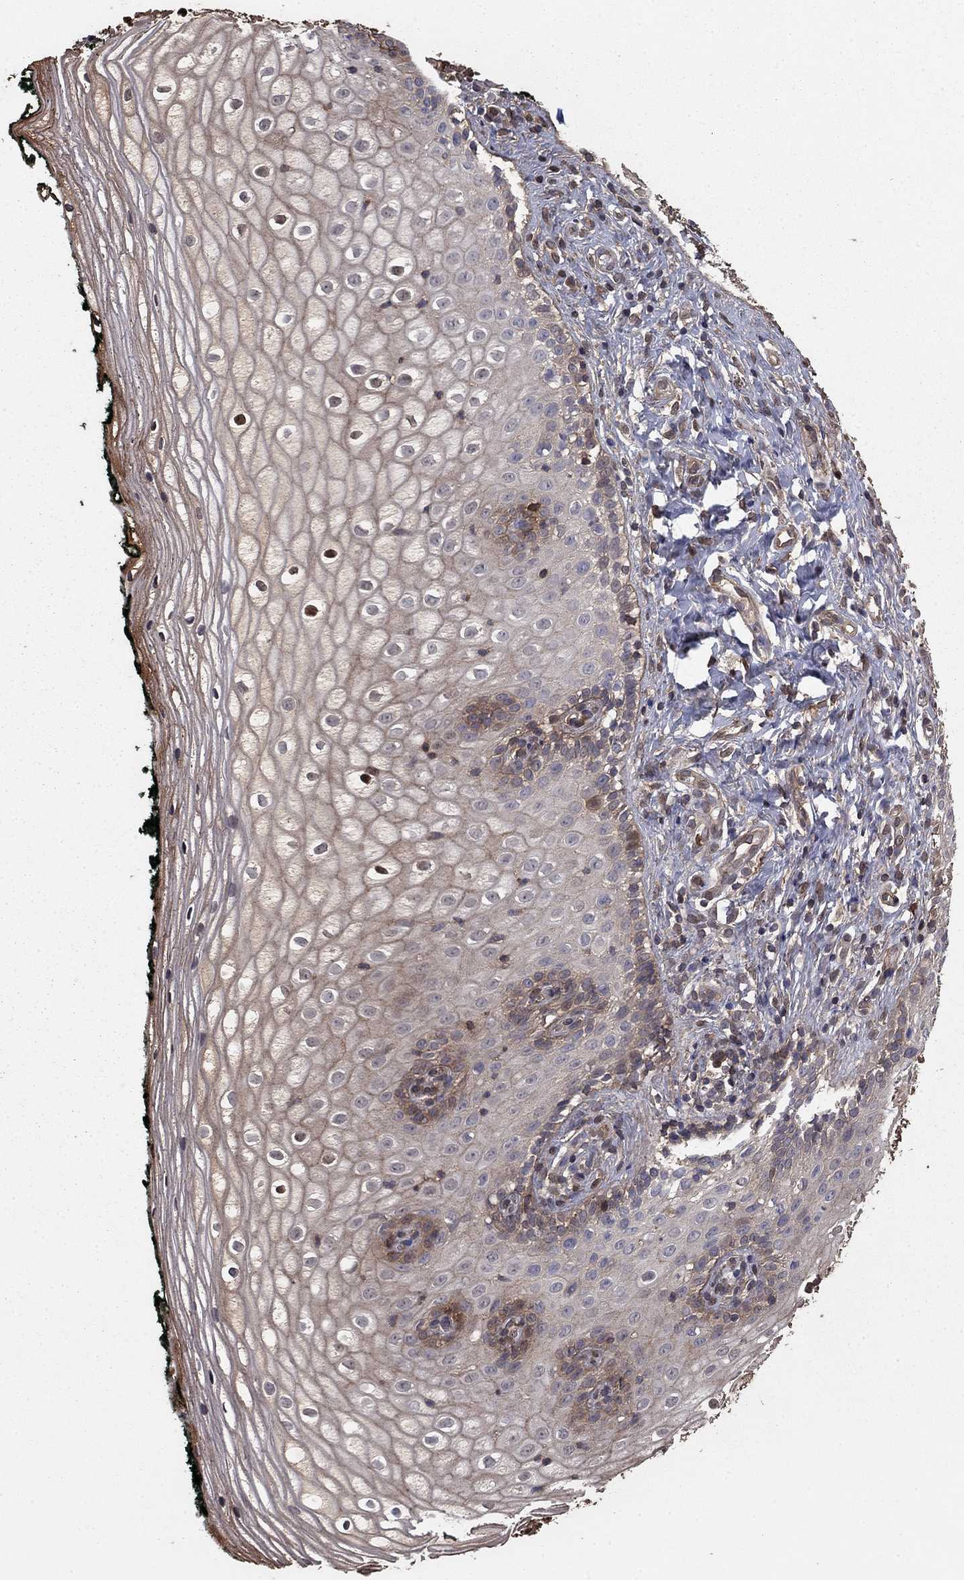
{"staining": {"intensity": "weak", "quantity": "25%-75%", "location": "cytoplasmic/membranous"}, "tissue": "vagina", "cell_type": "Squamous epithelial cells", "image_type": "normal", "snomed": [{"axis": "morphology", "description": "Normal tissue, NOS"}, {"axis": "topography", "description": "Vagina"}], "caption": "Vagina stained with a brown dye displays weak cytoplasmic/membranous positive positivity in about 25%-75% of squamous epithelial cells.", "gene": "GYG1", "patient": {"sex": "female", "age": 47}}